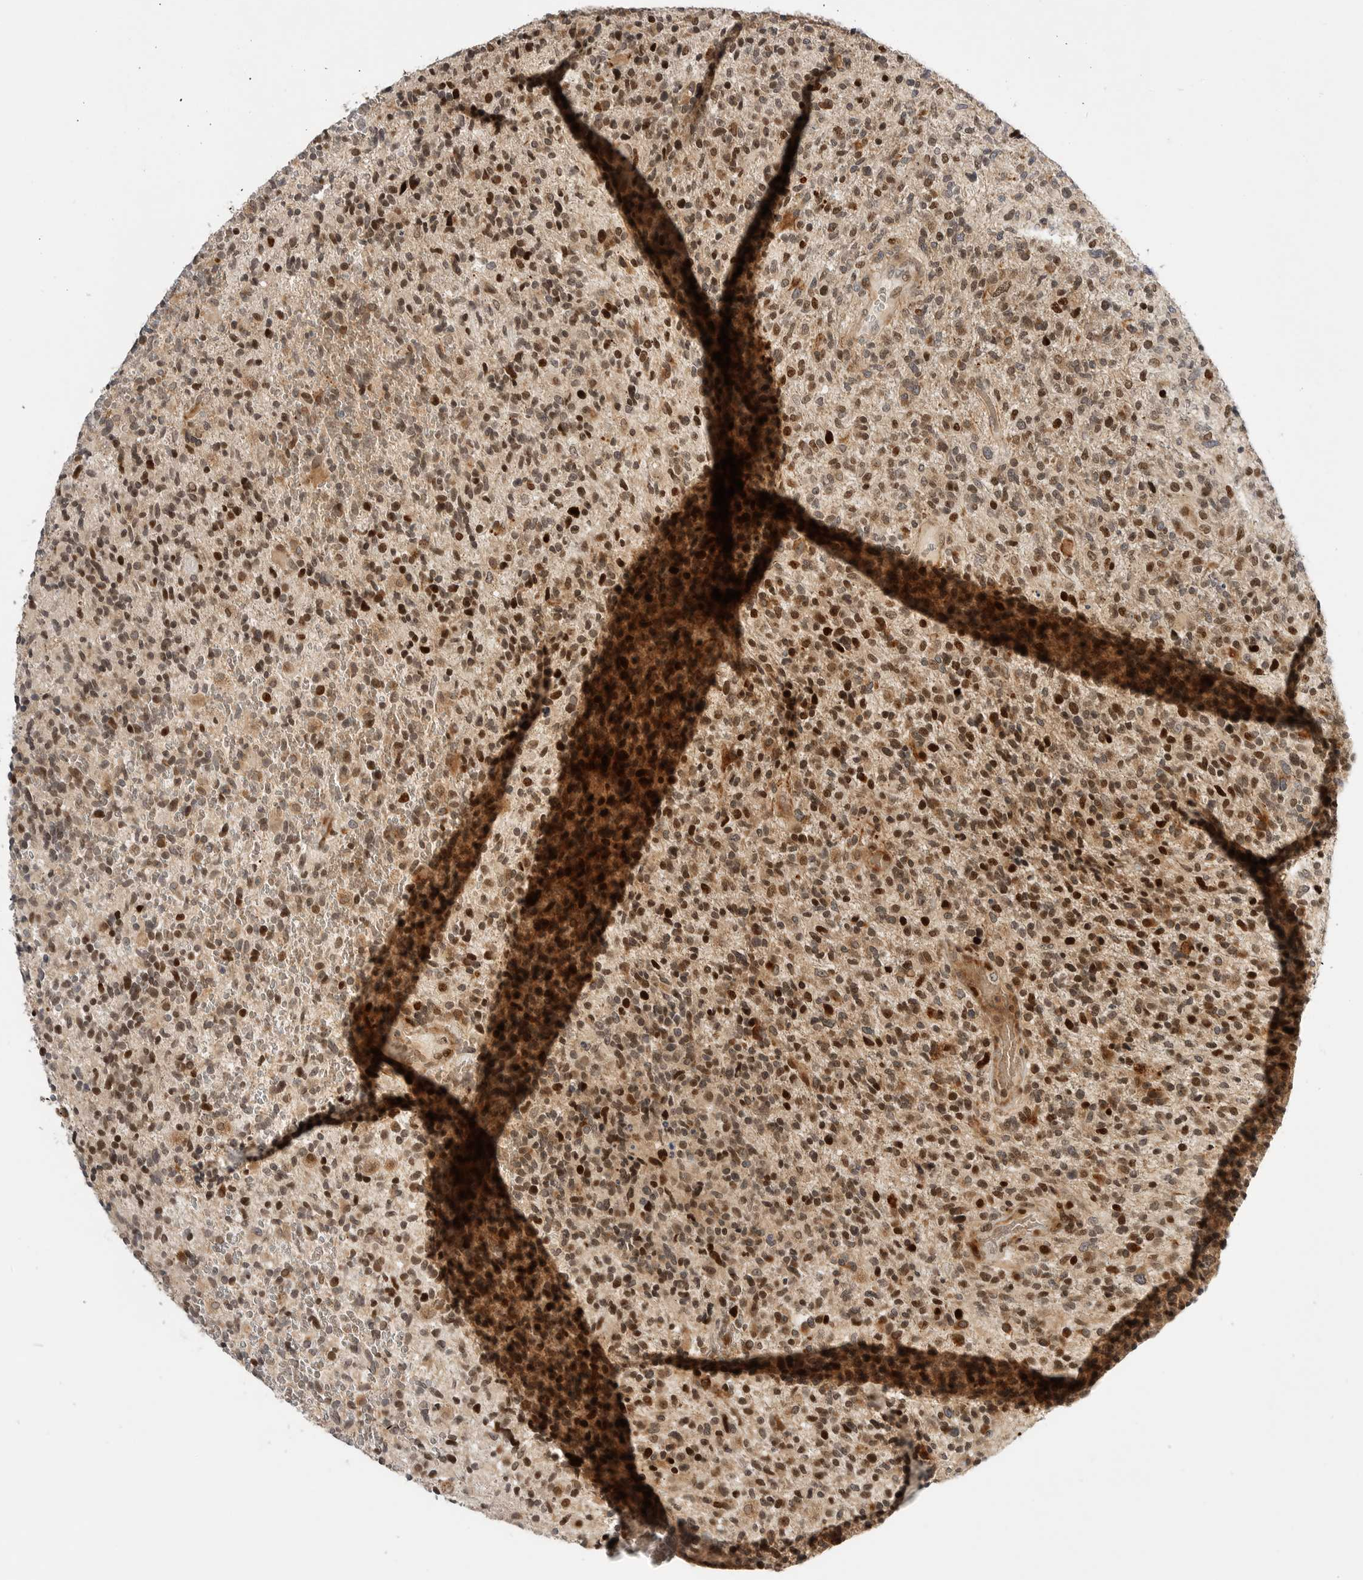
{"staining": {"intensity": "strong", "quantity": "25%-75%", "location": "nuclear"}, "tissue": "glioma", "cell_type": "Tumor cells", "image_type": "cancer", "snomed": [{"axis": "morphology", "description": "Glioma, malignant, High grade"}, {"axis": "topography", "description": "Brain"}], "caption": "IHC (DAB) staining of human malignant glioma (high-grade) shows strong nuclear protein staining in about 25%-75% of tumor cells.", "gene": "CSNK1G3", "patient": {"sex": "male", "age": 72}}